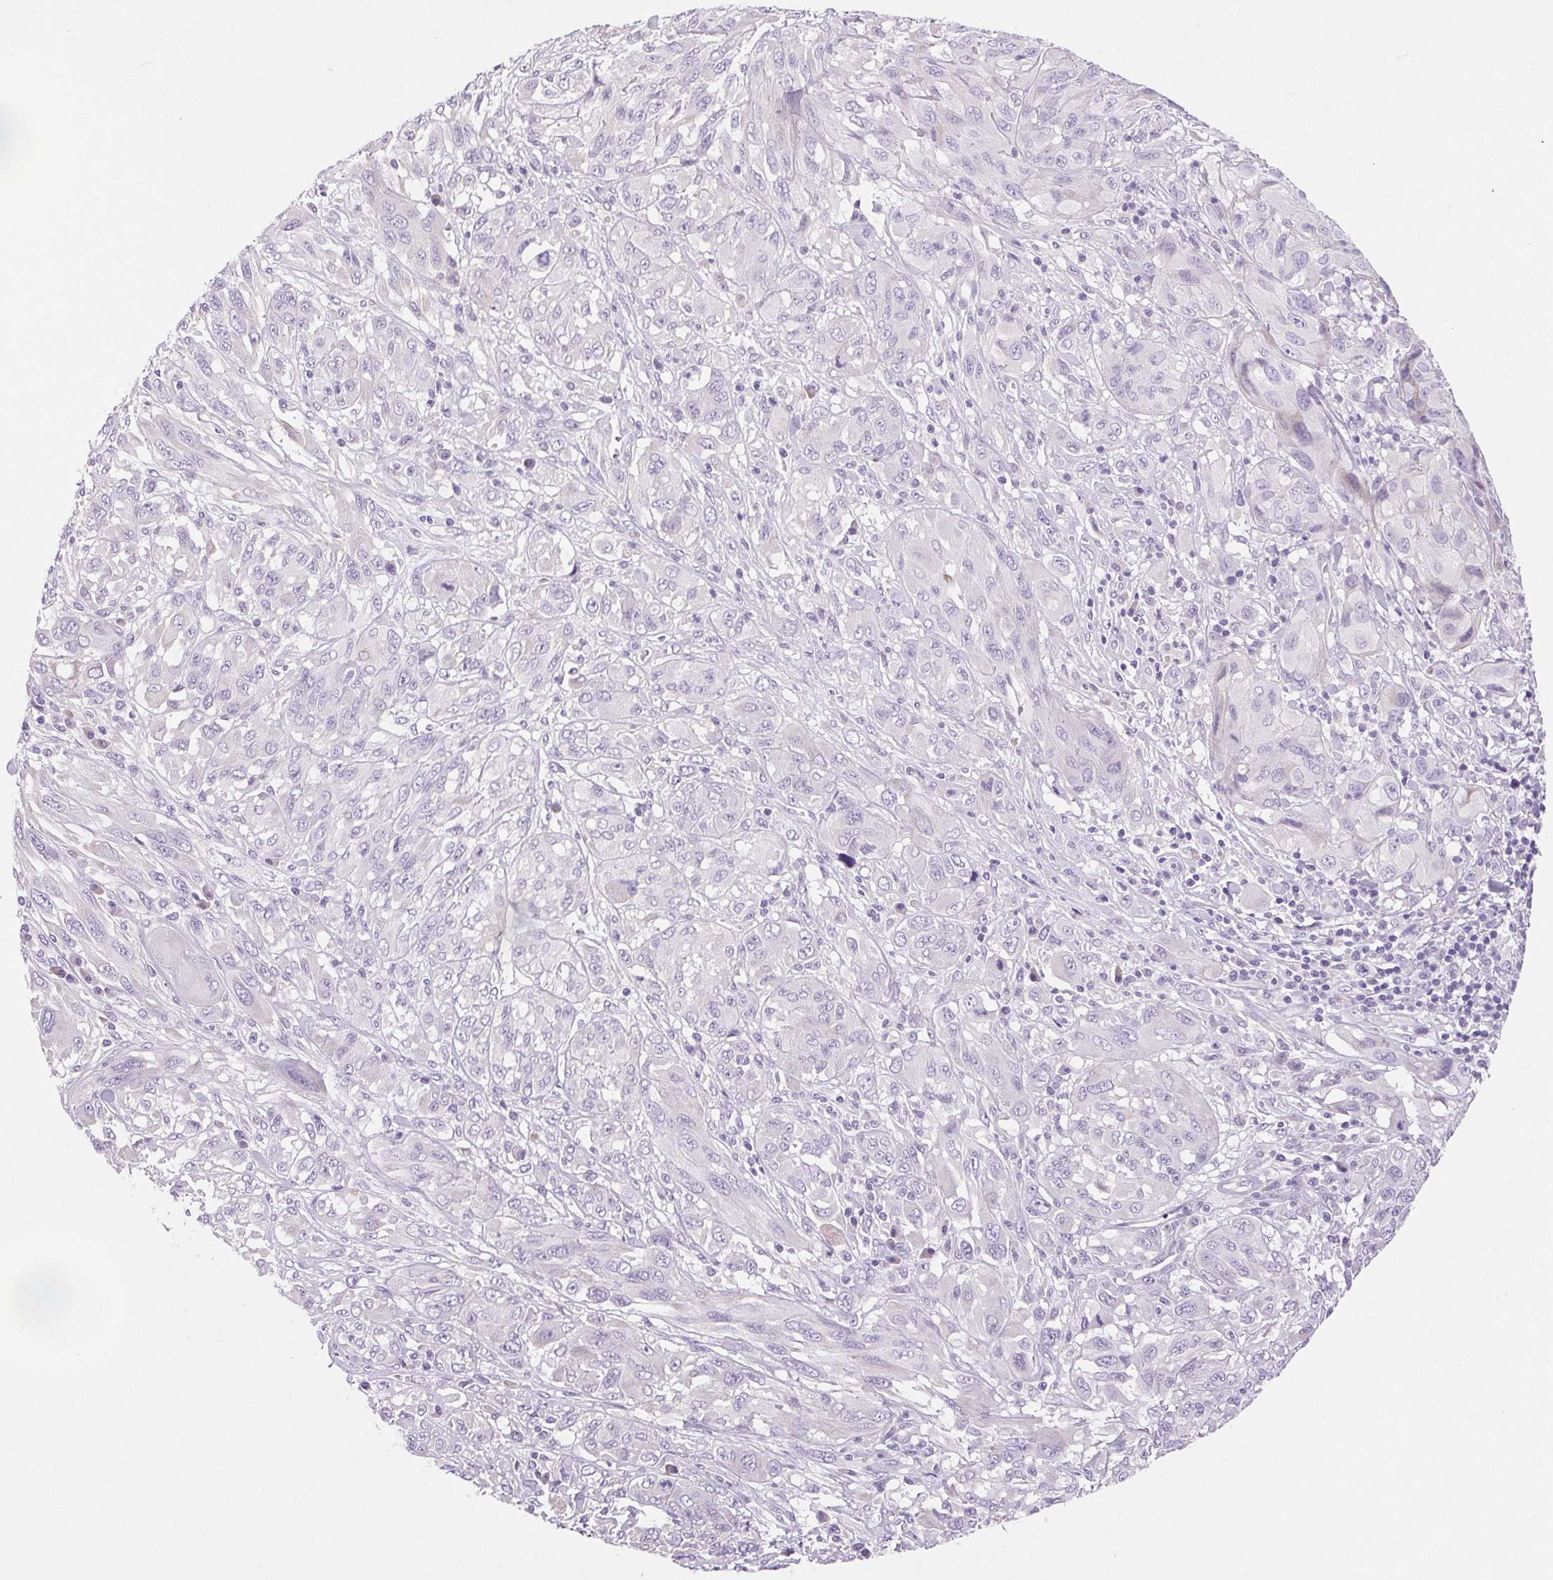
{"staining": {"intensity": "negative", "quantity": "none", "location": "none"}, "tissue": "melanoma", "cell_type": "Tumor cells", "image_type": "cancer", "snomed": [{"axis": "morphology", "description": "Malignant melanoma, NOS"}, {"axis": "topography", "description": "Skin"}], "caption": "The micrograph demonstrates no significant positivity in tumor cells of malignant melanoma. (Brightfield microscopy of DAB immunohistochemistry (IHC) at high magnification).", "gene": "ARHGAP11B", "patient": {"sex": "female", "age": 91}}